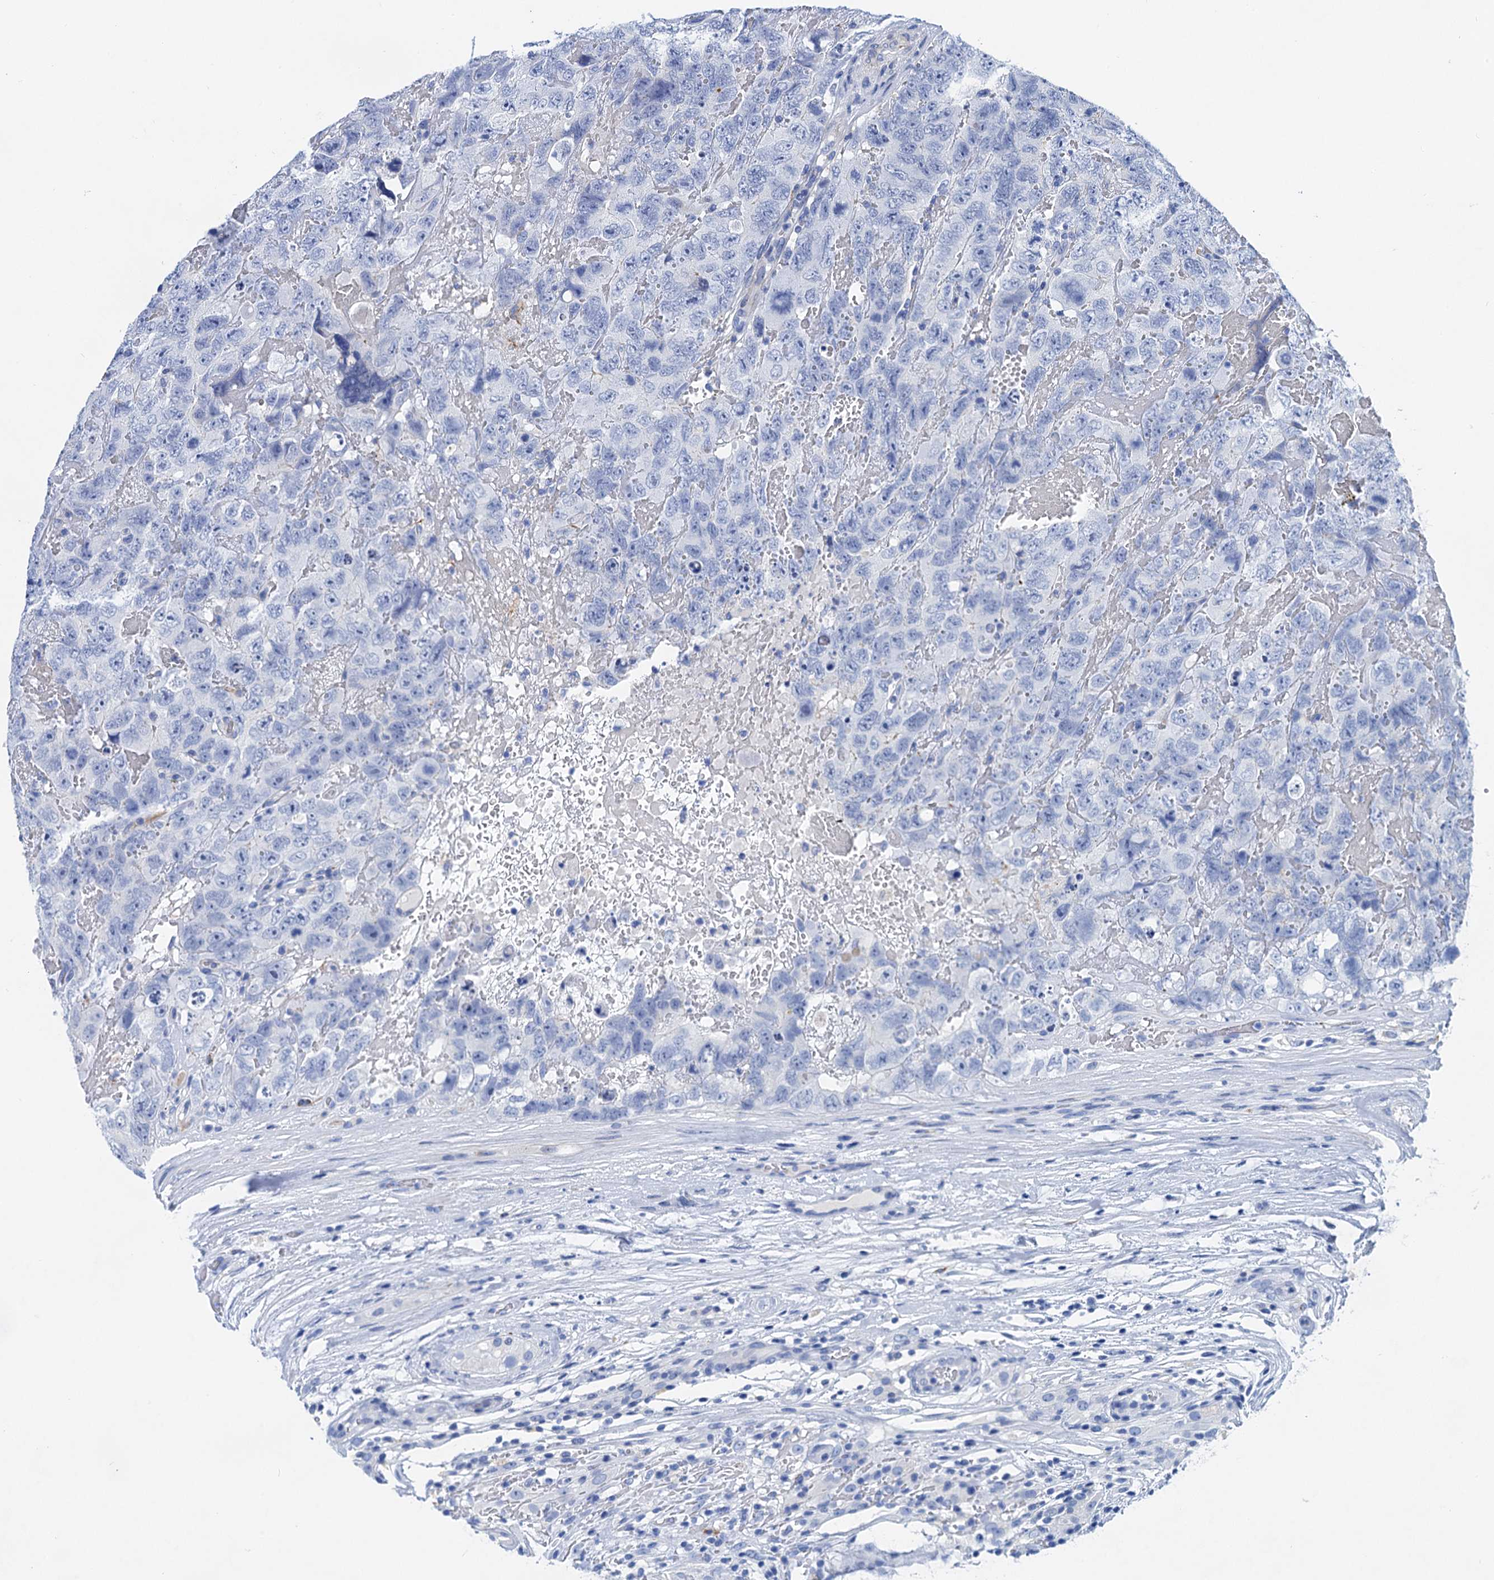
{"staining": {"intensity": "negative", "quantity": "none", "location": "none"}, "tissue": "testis cancer", "cell_type": "Tumor cells", "image_type": "cancer", "snomed": [{"axis": "morphology", "description": "Carcinoma, Embryonal, NOS"}, {"axis": "topography", "description": "Testis"}], "caption": "Human testis cancer (embryonal carcinoma) stained for a protein using immunohistochemistry (IHC) exhibits no expression in tumor cells.", "gene": "NLRP10", "patient": {"sex": "male", "age": 45}}